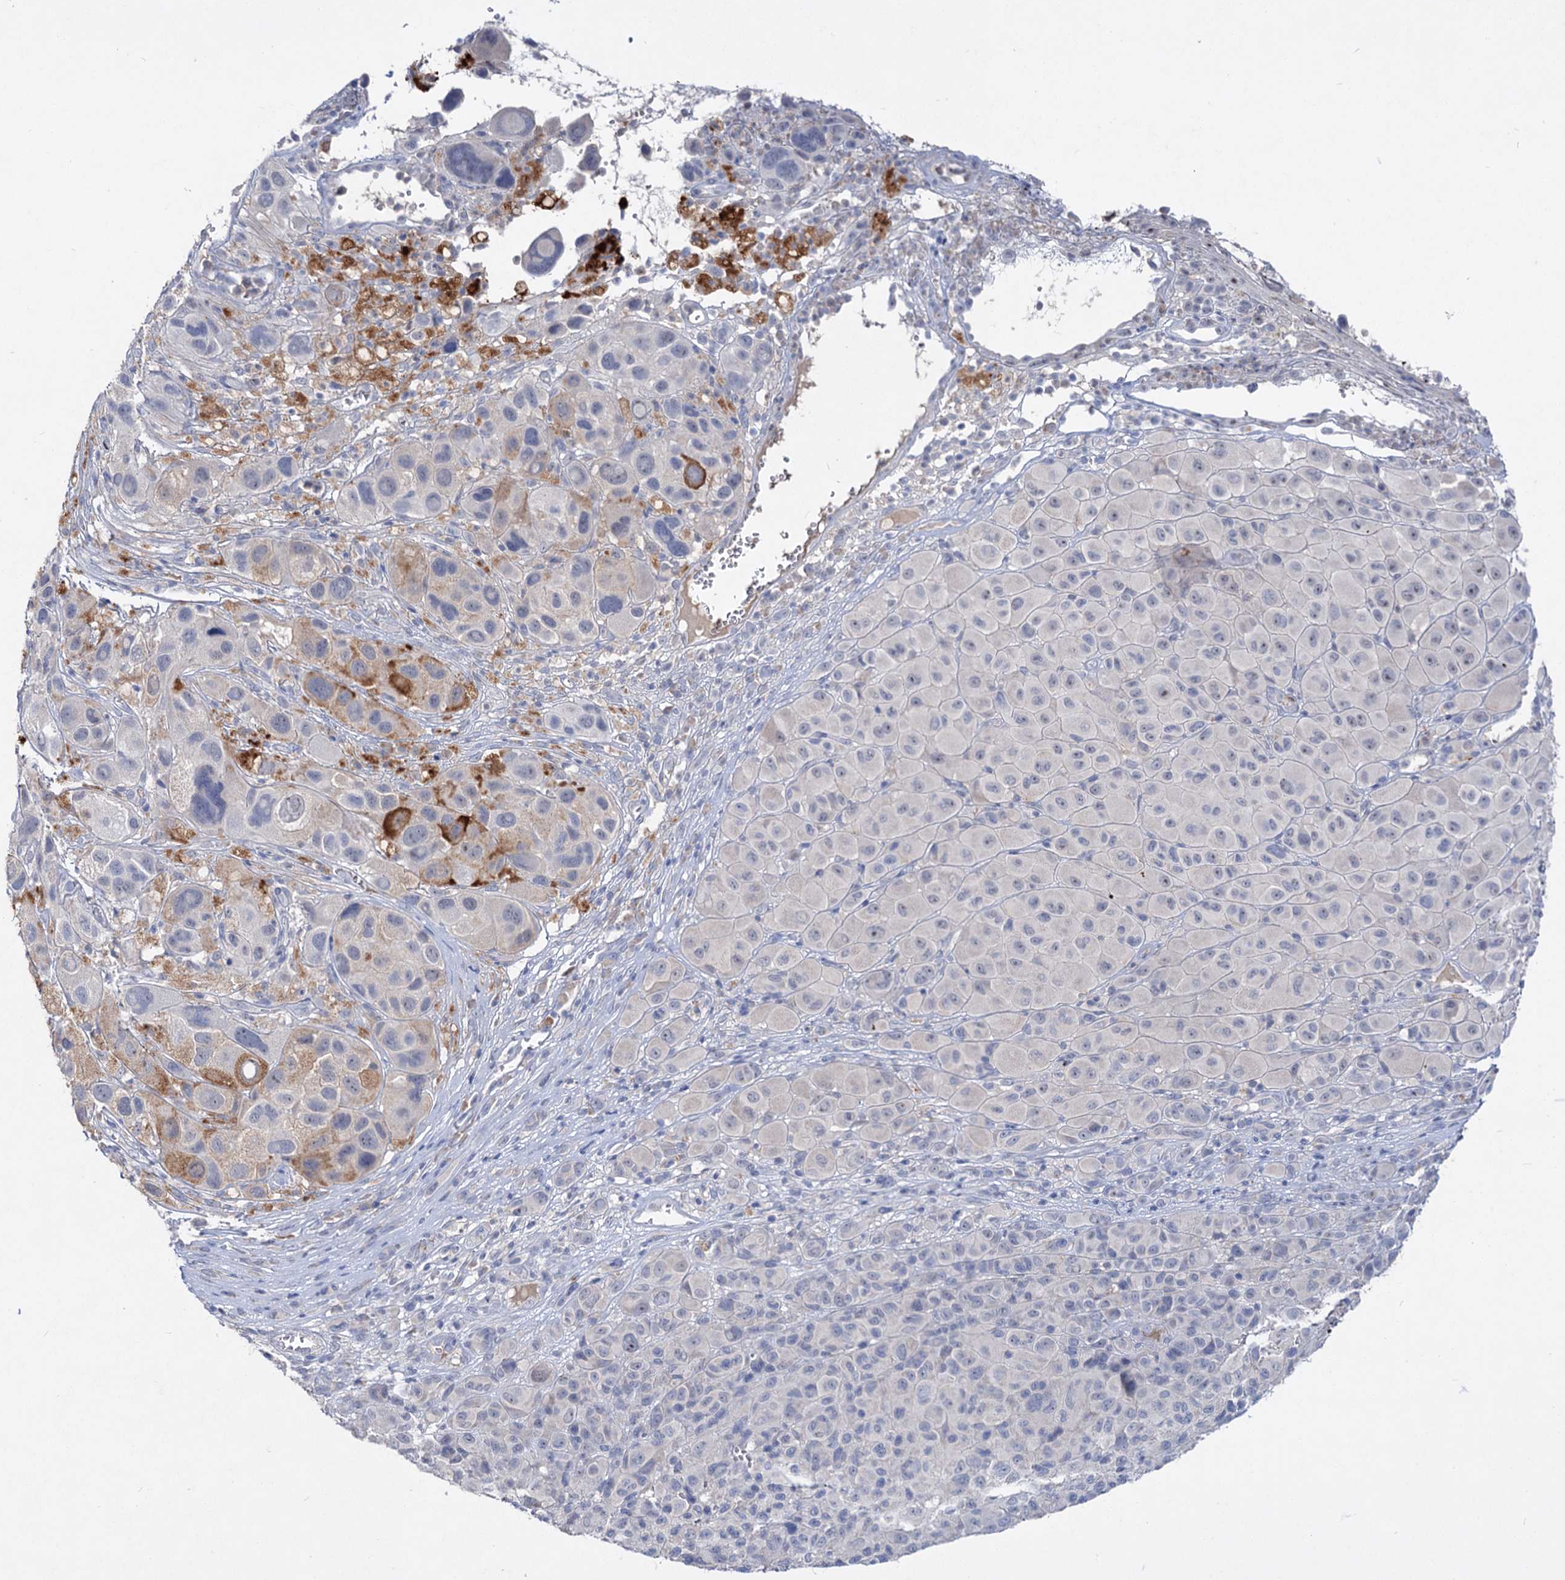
{"staining": {"intensity": "negative", "quantity": "none", "location": "none"}, "tissue": "melanoma", "cell_type": "Tumor cells", "image_type": "cancer", "snomed": [{"axis": "morphology", "description": "Malignant melanoma, NOS"}, {"axis": "topography", "description": "Skin of trunk"}], "caption": "Tumor cells show no significant positivity in malignant melanoma.", "gene": "ATP4A", "patient": {"sex": "male", "age": 71}}